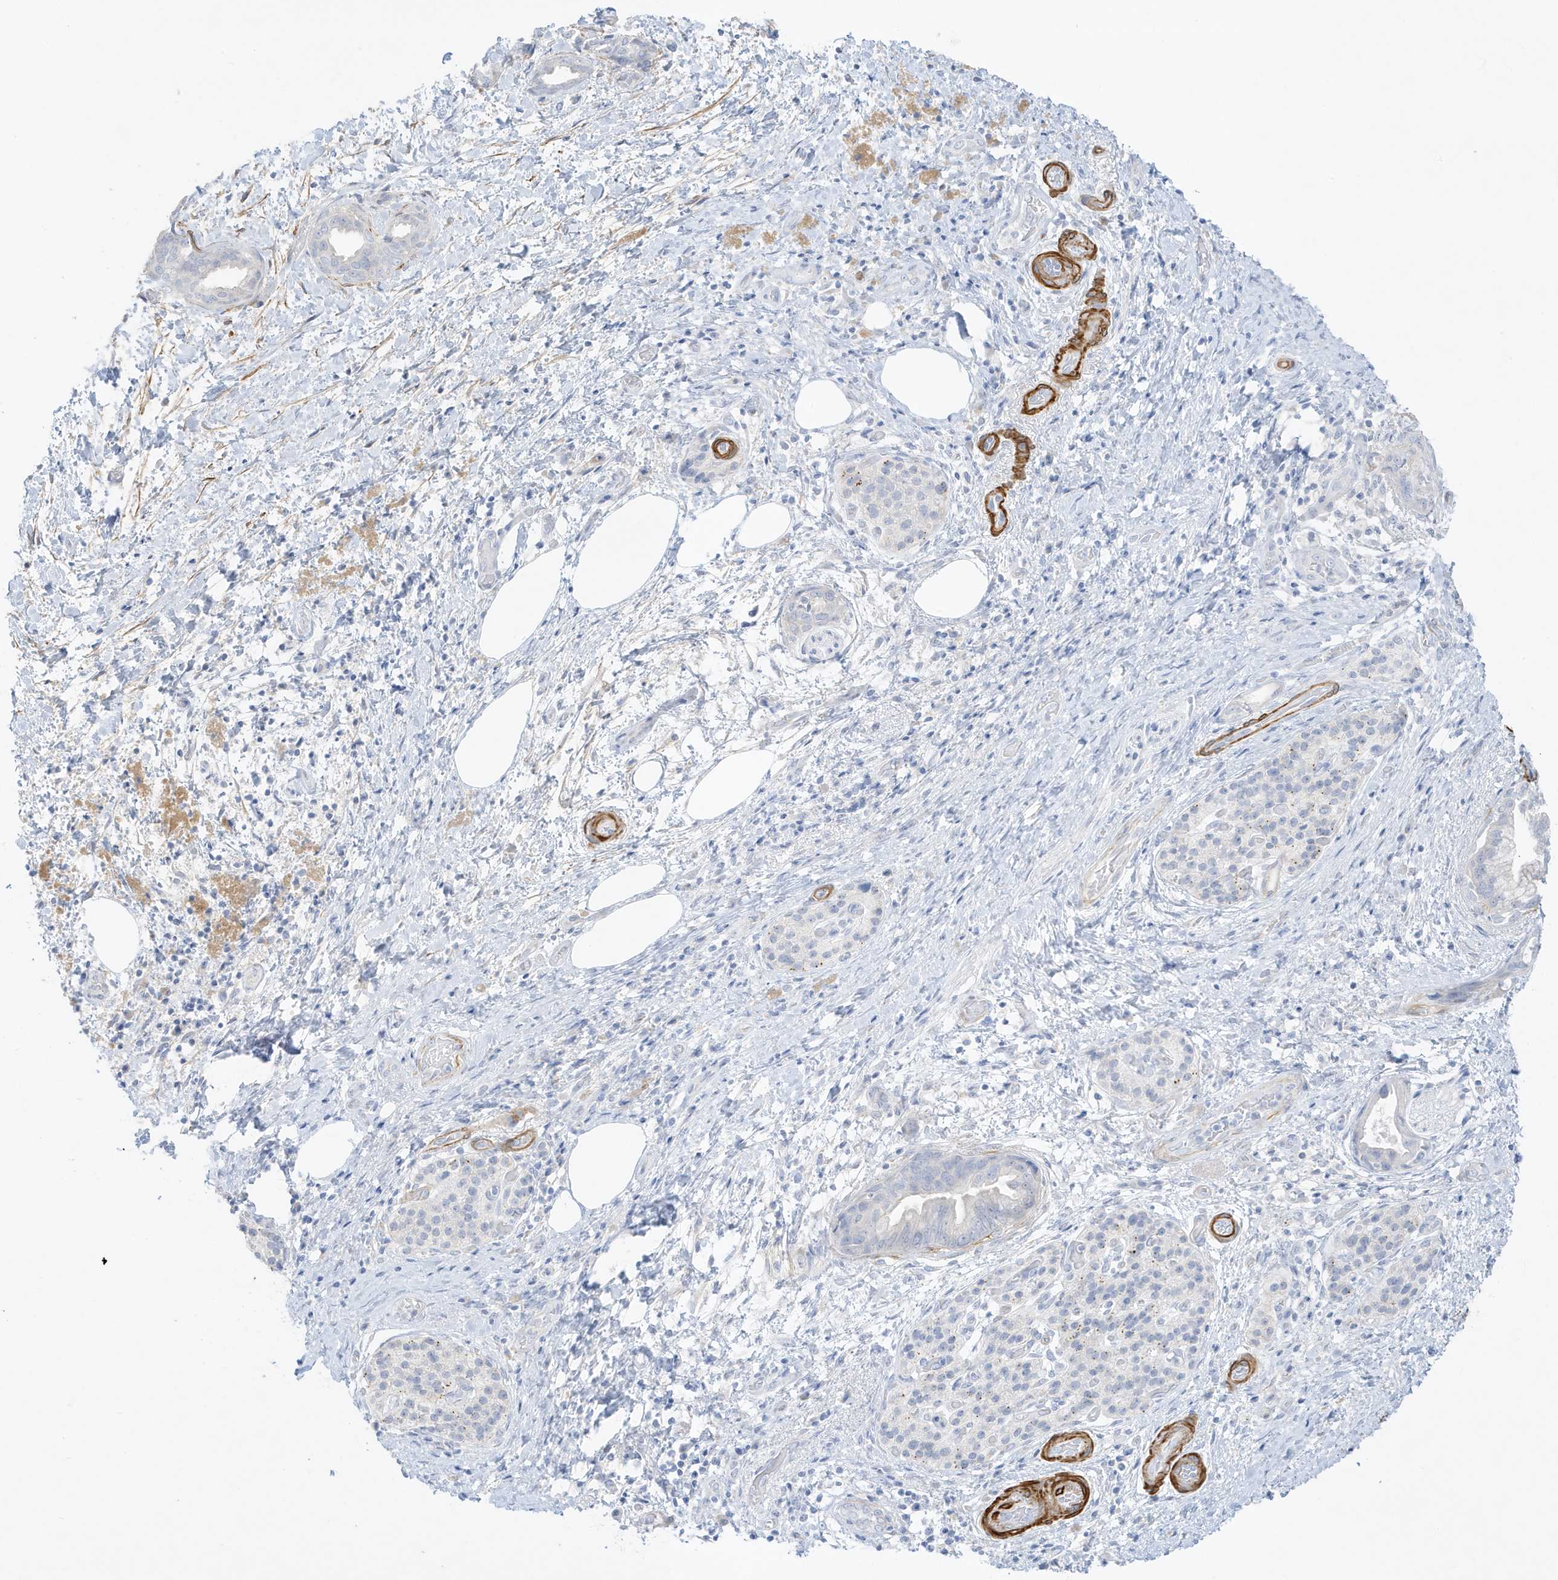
{"staining": {"intensity": "negative", "quantity": "none", "location": "none"}, "tissue": "pancreatic cancer", "cell_type": "Tumor cells", "image_type": "cancer", "snomed": [{"axis": "morphology", "description": "Normal tissue, NOS"}, {"axis": "morphology", "description": "Adenocarcinoma, NOS"}, {"axis": "topography", "description": "Pancreas"}, {"axis": "topography", "description": "Peripheral nerve tissue"}], "caption": "This is an immunohistochemistry photomicrograph of pancreatic cancer (adenocarcinoma). There is no staining in tumor cells.", "gene": "SLC22A13", "patient": {"sex": "female", "age": 63}}